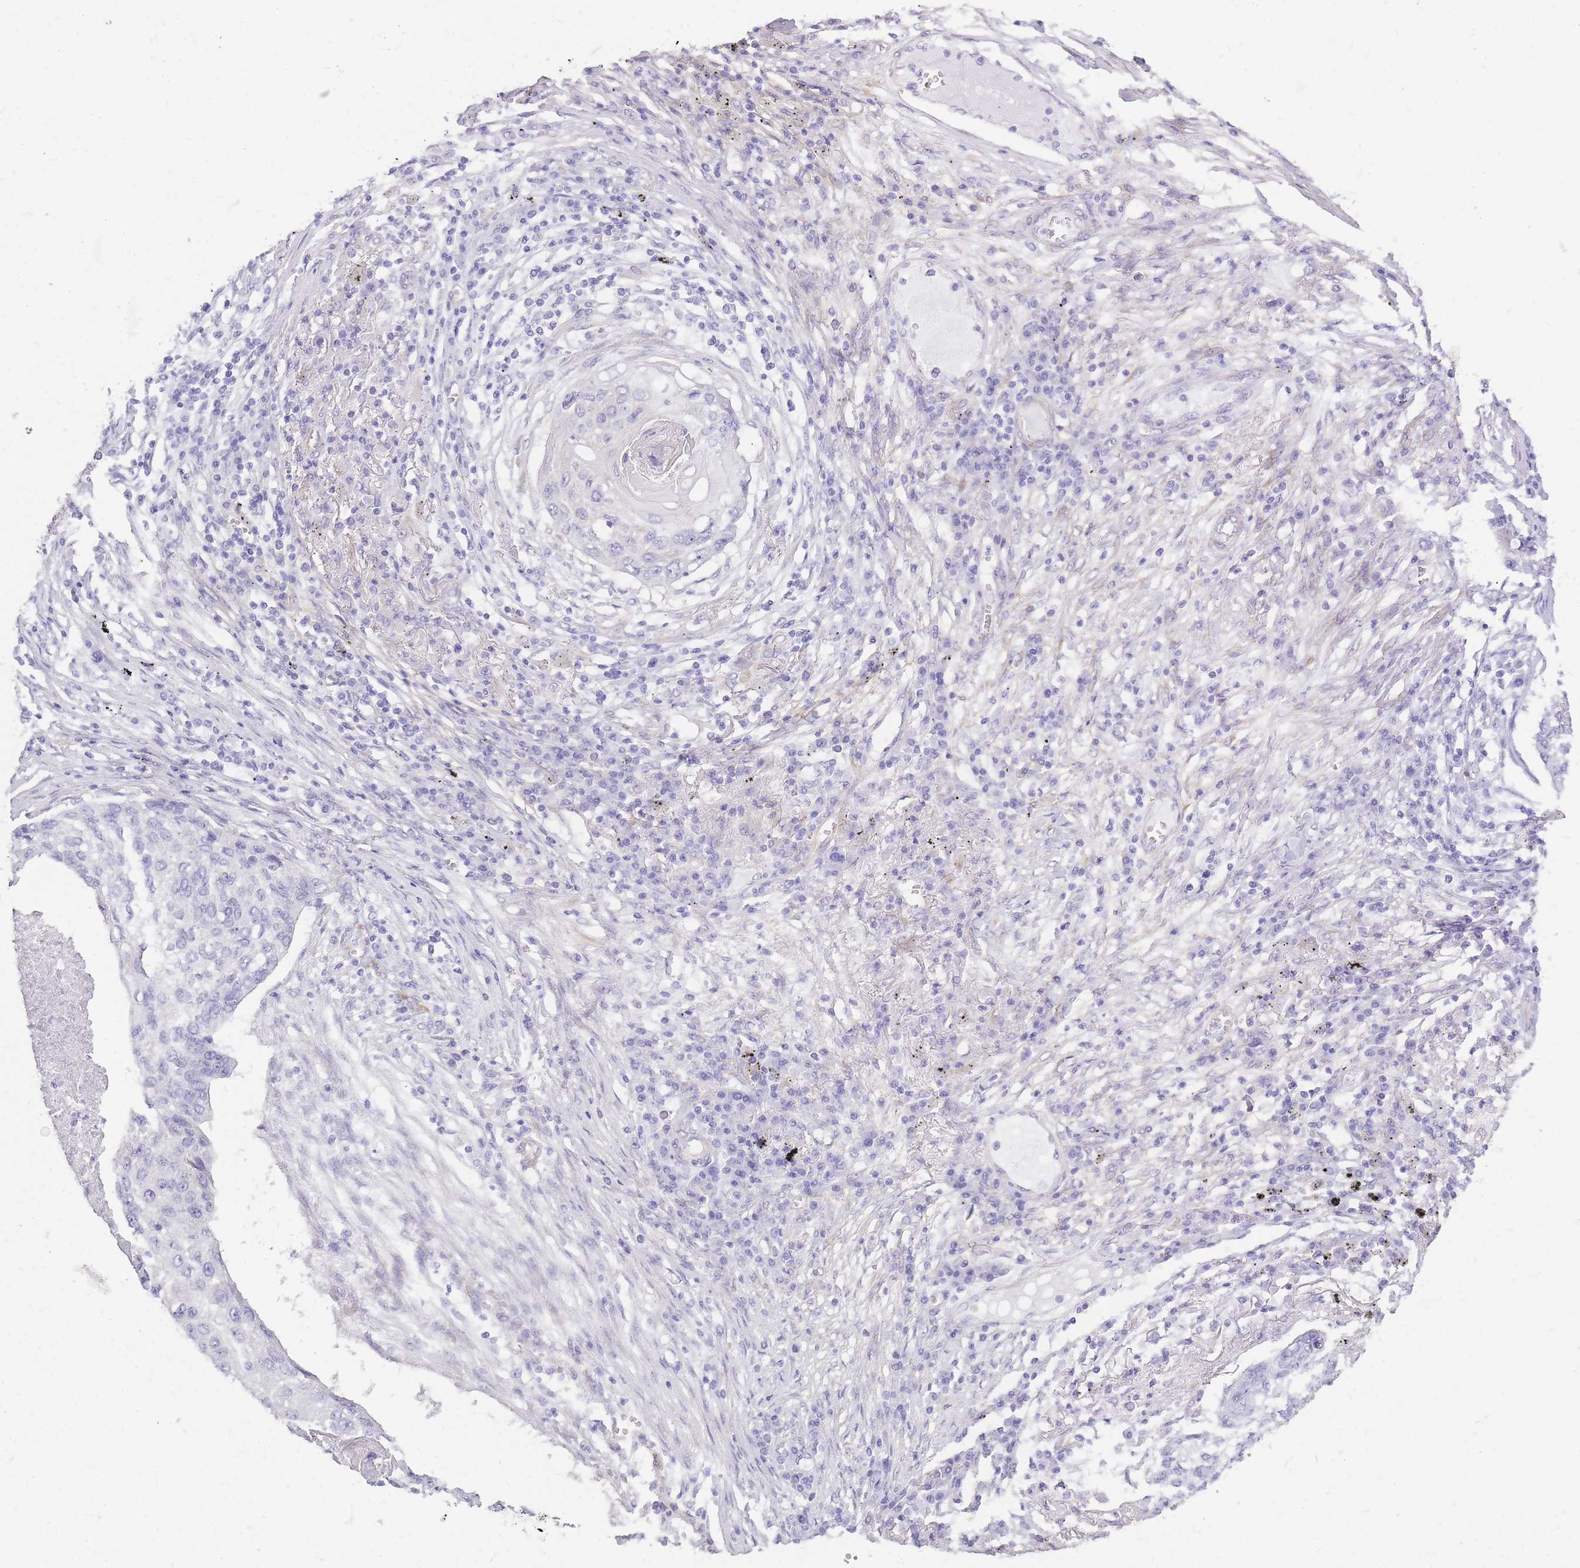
{"staining": {"intensity": "negative", "quantity": "none", "location": "none"}, "tissue": "lung cancer", "cell_type": "Tumor cells", "image_type": "cancer", "snomed": [{"axis": "morphology", "description": "Squamous cell carcinoma, NOS"}, {"axis": "topography", "description": "Lung"}], "caption": "Immunohistochemistry (IHC) photomicrograph of neoplastic tissue: human squamous cell carcinoma (lung) stained with DAB (3,3'-diaminobenzidine) demonstrates no significant protein staining in tumor cells.", "gene": "MTSS2", "patient": {"sex": "female", "age": 63}}